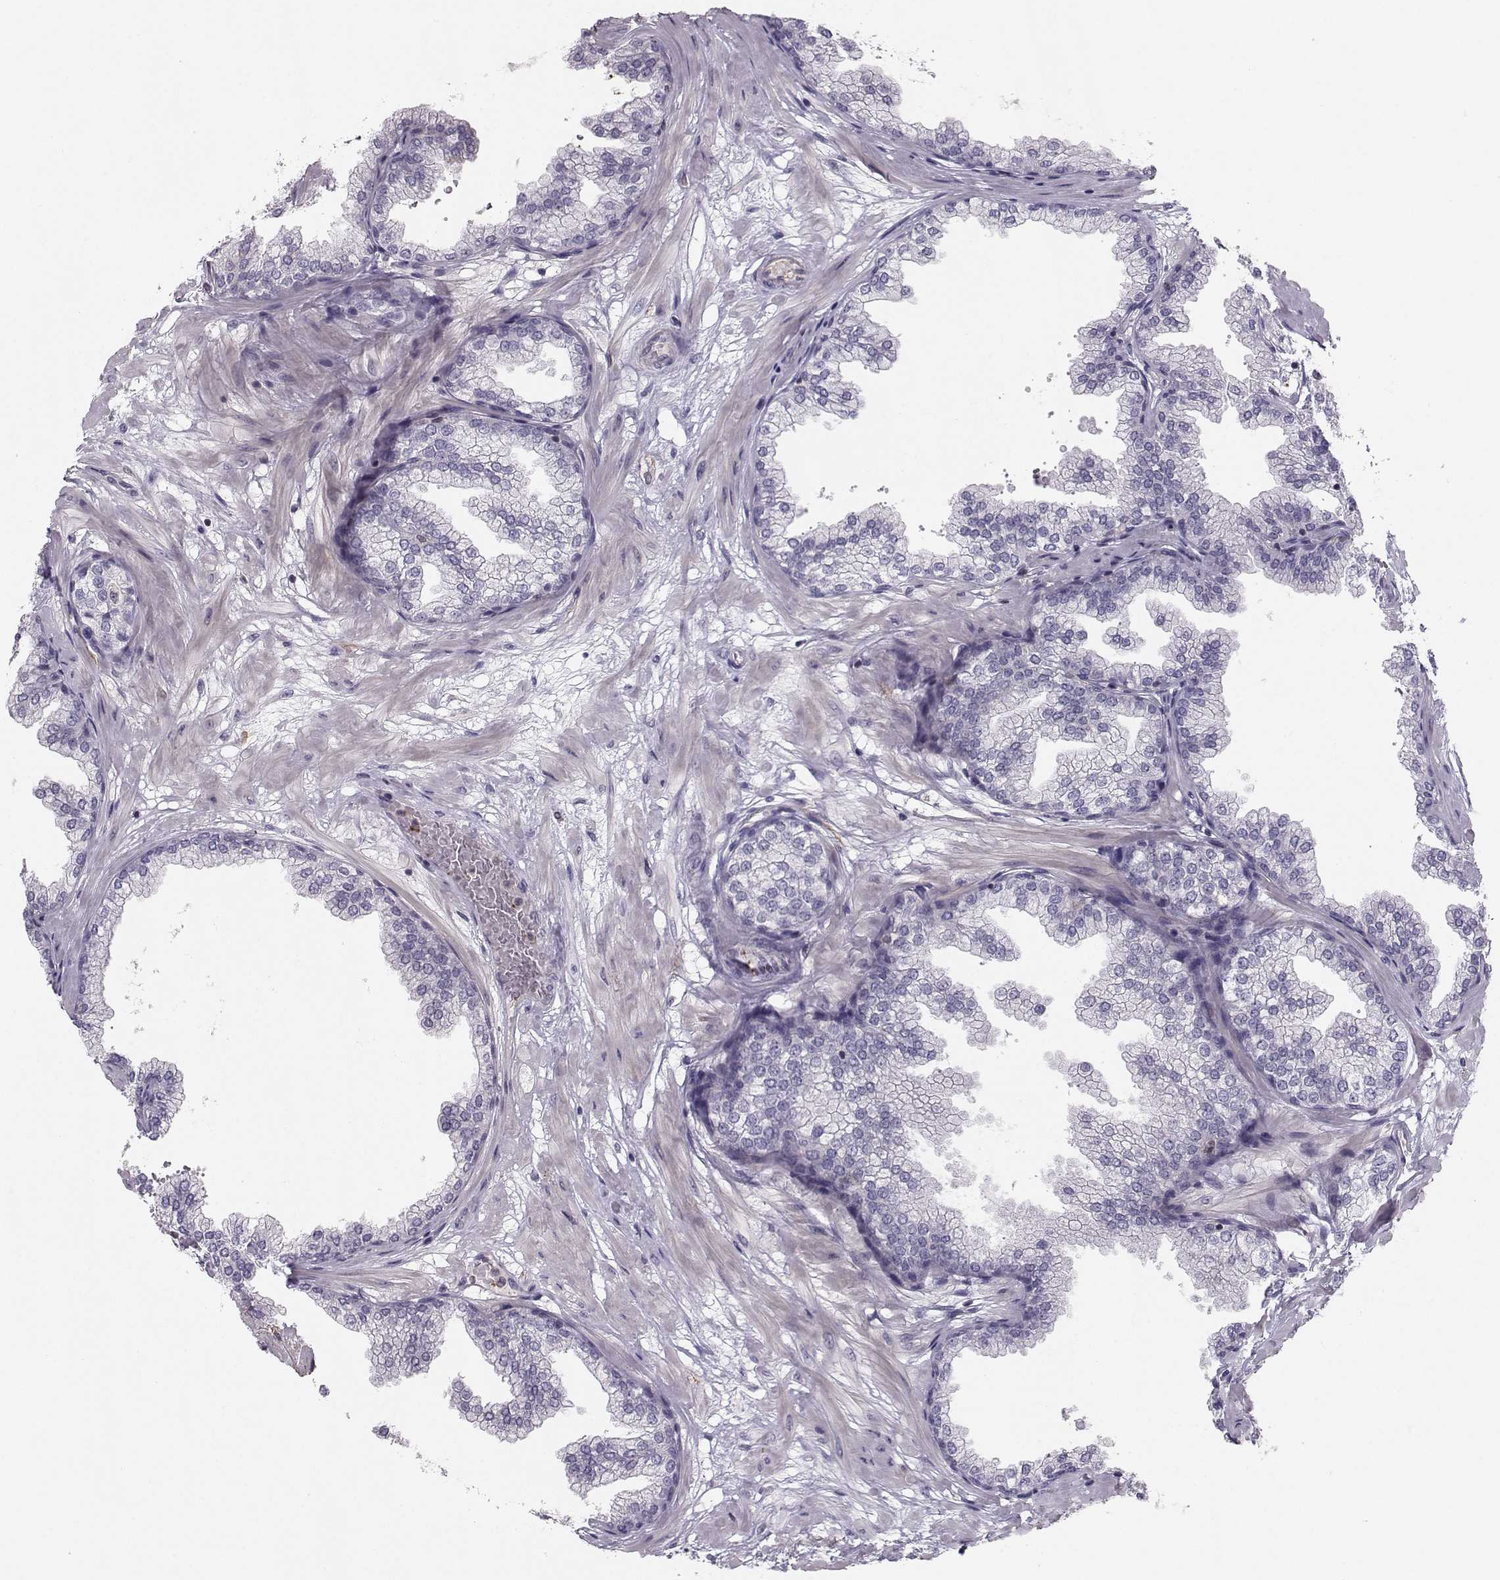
{"staining": {"intensity": "negative", "quantity": "none", "location": "none"}, "tissue": "prostate", "cell_type": "Glandular cells", "image_type": "normal", "snomed": [{"axis": "morphology", "description": "Normal tissue, NOS"}, {"axis": "topography", "description": "Prostate"}], "caption": "The image reveals no significant positivity in glandular cells of prostate. (DAB IHC visualized using brightfield microscopy, high magnification).", "gene": "ASB16", "patient": {"sex": "male", "age": 37}}